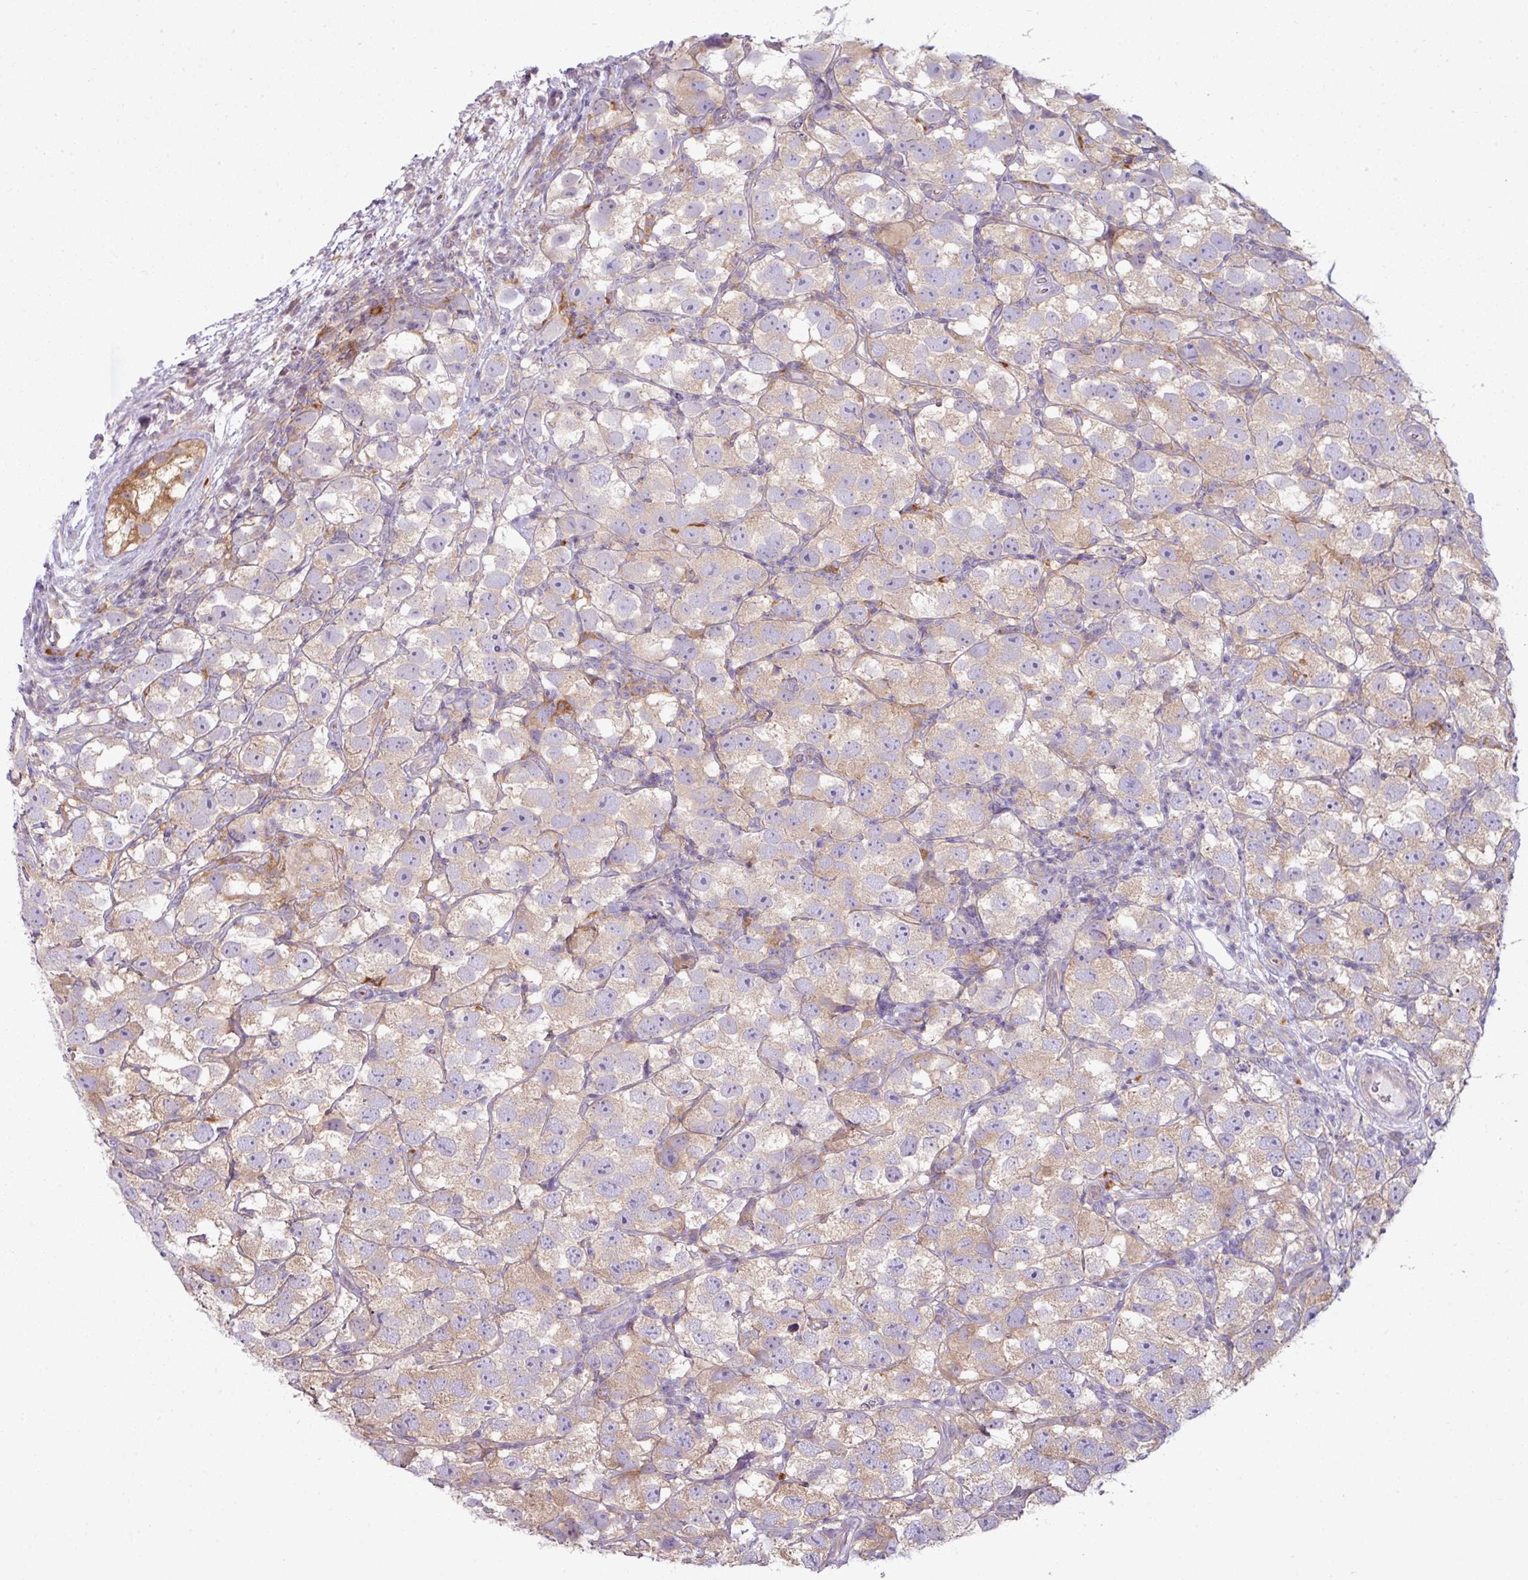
{"staining": {"intensity": "weak", "quantity": "25%-75%", "location": "cytoplasmic/membranous"}, "tissue": "testis cancer", "cell_type": "Tumor cells", "image_type": "cancer", "snomed": [{"axis": "morphology", "description": "Seminoma, NOS"}, {"axis": "topography", "description": "Testis"}], "caption": "DAB (3,3'-diaminobenzidine) immunohistochemical staining of seminoma (testis) demonstrates weak cytoplasmic/membranous protein expression in about 25%-75% of tumor cells. (IHC, brightfield microscopy, high magnification).", "gene": "CAMK2B", "patient": {"sex": "male", "age": 26}}